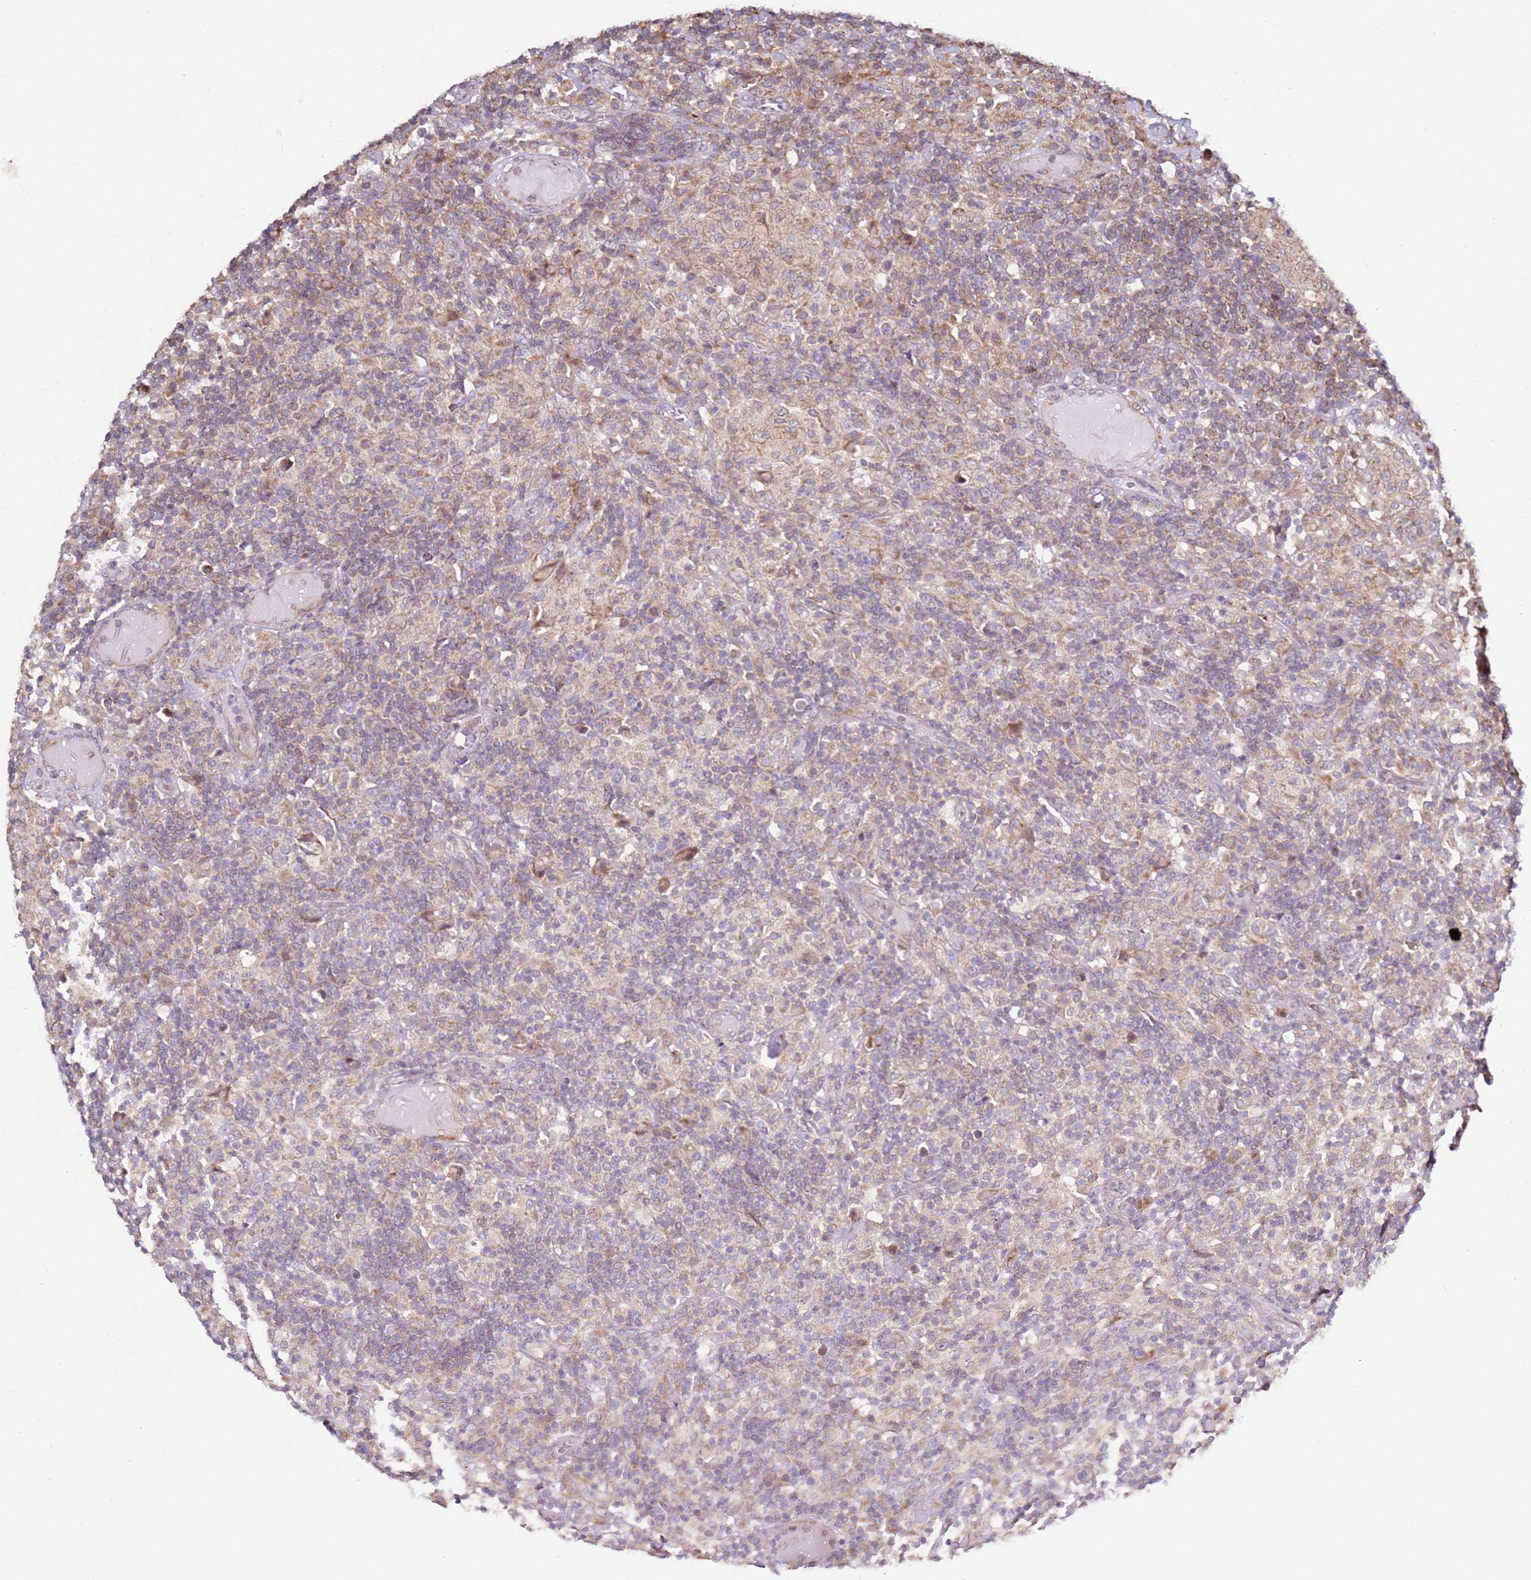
{"staining": {"intensity": "negative", "quantity": "none", "location": "none"}, "tissue": "lymphoma", "cell_type": "Tumor cells", "image_type": "cancer", "snomed": [{"axis": "morphology", "description": "Hodgkin's disease, NOS"}, {"axis": "topography", "description": "Lymph node"}], "caption": "A histopathology image of Hodgkin's disease stained for a protein exhibits no brown staining in tumor cells.", "gene": "CNOT9", "patient": {"sex": "male", "age": 70}}